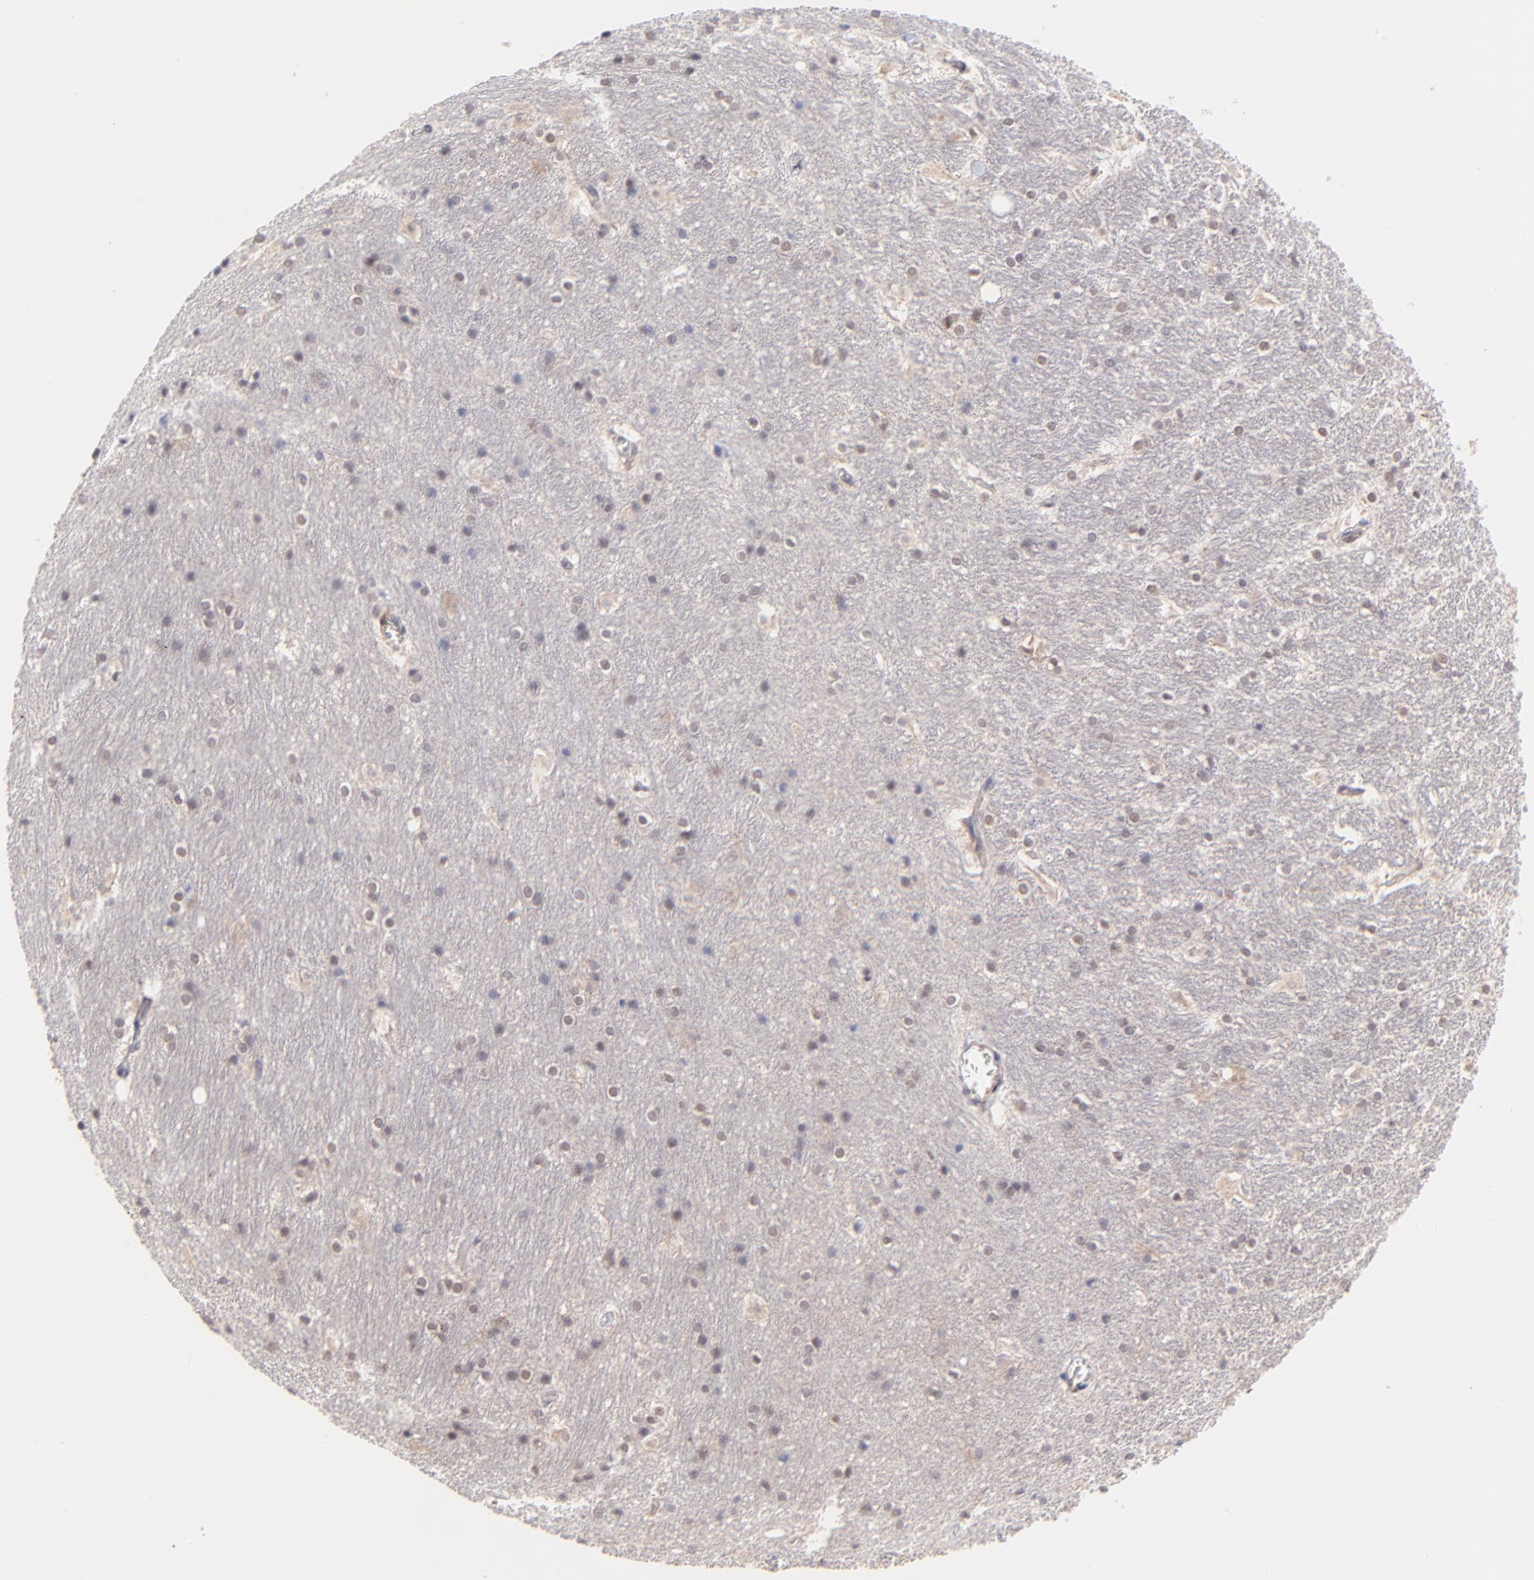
{"staining": {"intensity": "negative", "quantity": "none", "location": "none"}, "tissue": "hippocampus", "cell_type": "Glial cells", "image_type": "normal", "snomed": [{"axis": "morphology", "description": "Normal tissue, NOS"}, {"axis": "topography", "description": "Hippocampus"}], "caption": "Immunohistochemistry of normal human hippocampus displays no expression in glial cells. (Stains: DAB IHC with hematoxylin counter stain, Microscopy: brightfield microscopy at high magnification).", "gene": "ZNF747", "patient": {"sex": "female", "age": 19}}